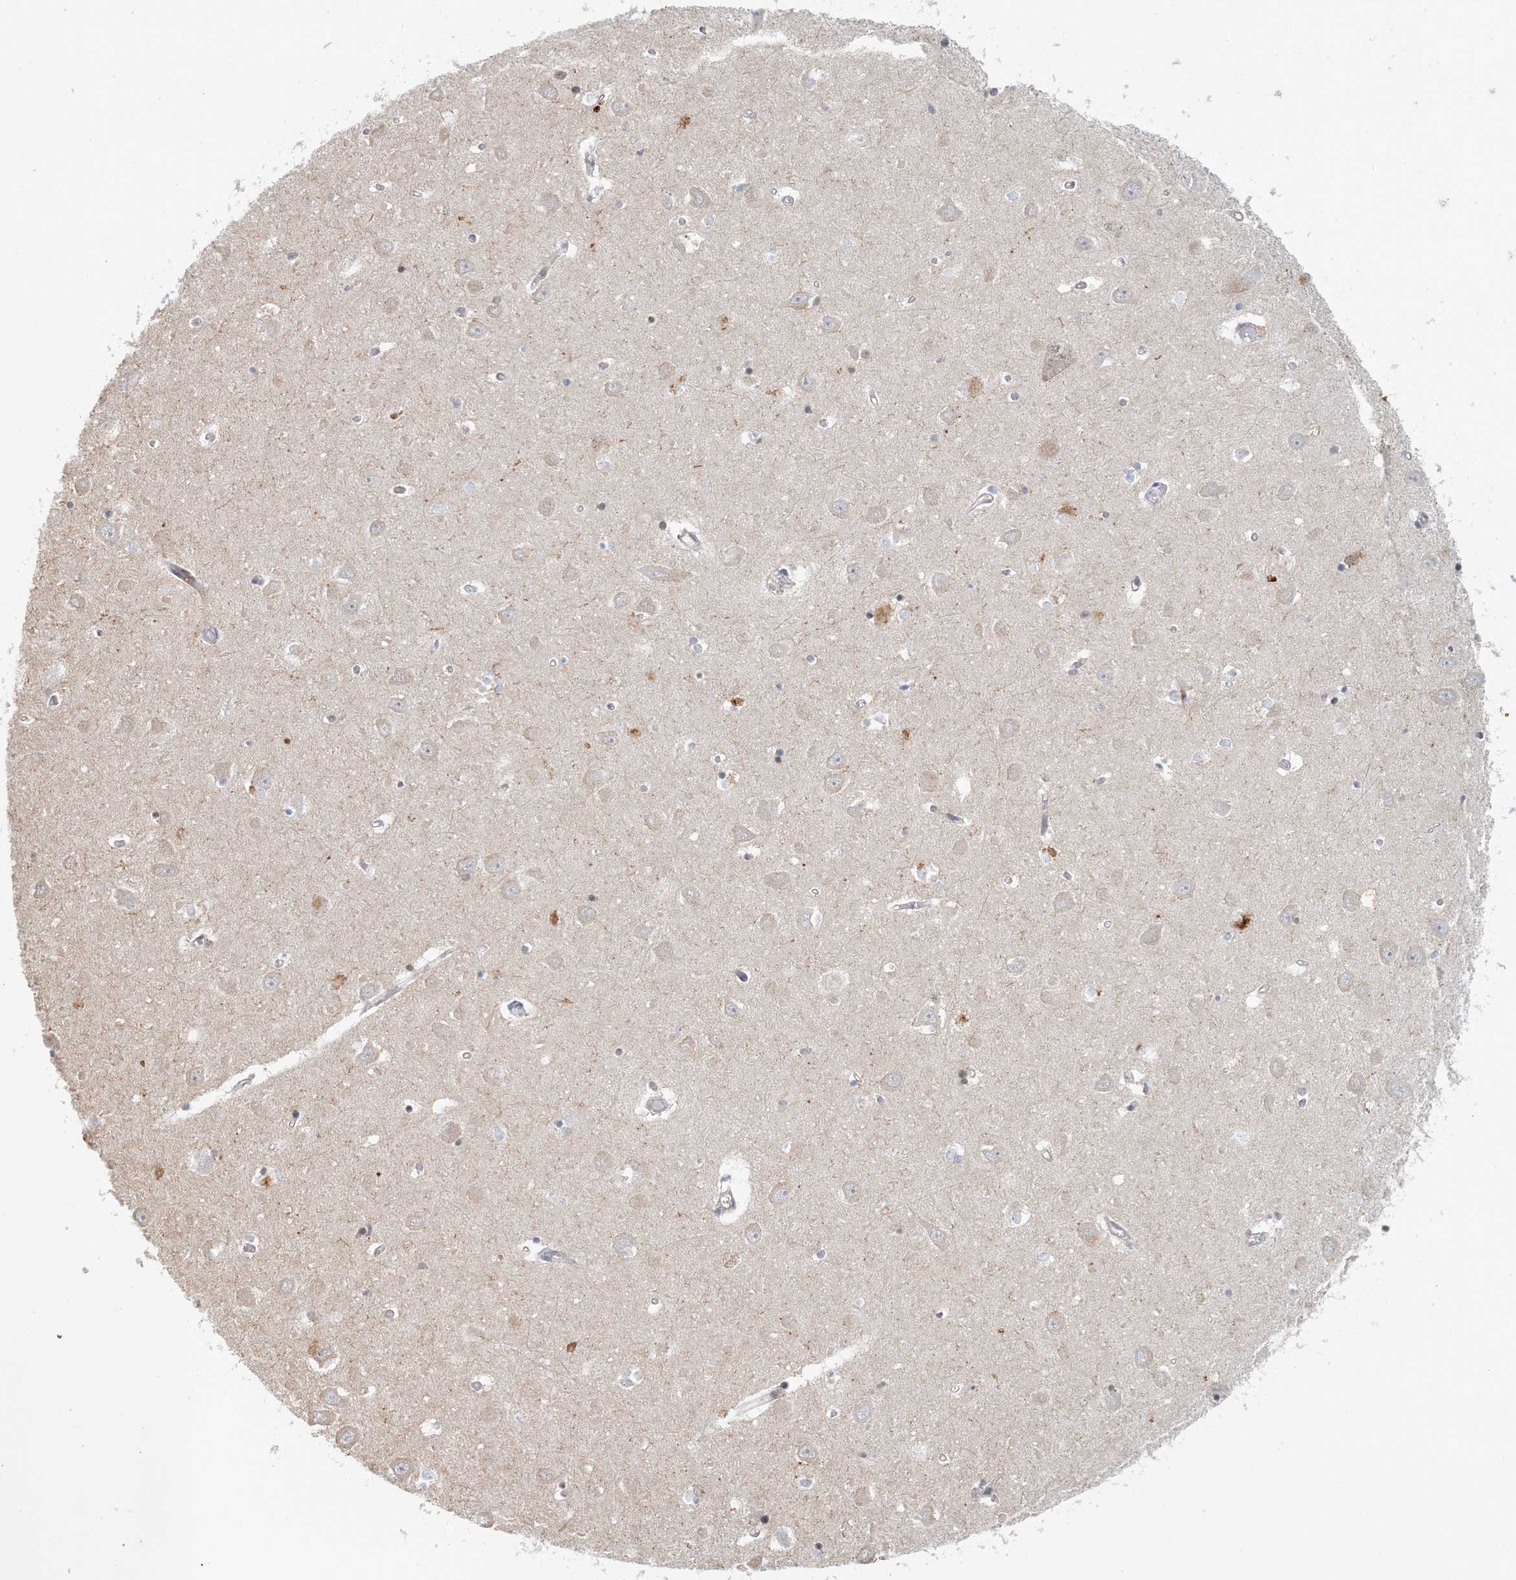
{"staining": {"intensity": "weak", "quantity": "<25%", "location": "cytoplasmic/membranous"}, "tissue": "hippocampus", "cell_type": "Glial cells", "image_type": "normal", "snomed": [{"axis": "morphology", "description": "Normal tissue, NOS"}, {"axis": "topography", "description": "Hippocampus"}], "caption": "Benign hippocampus was stained to show a protein in brown. There is no significant positivity in glial cells.", "gene": "ZCCHC4", "patient": {"sex": "male", "age": 70}}